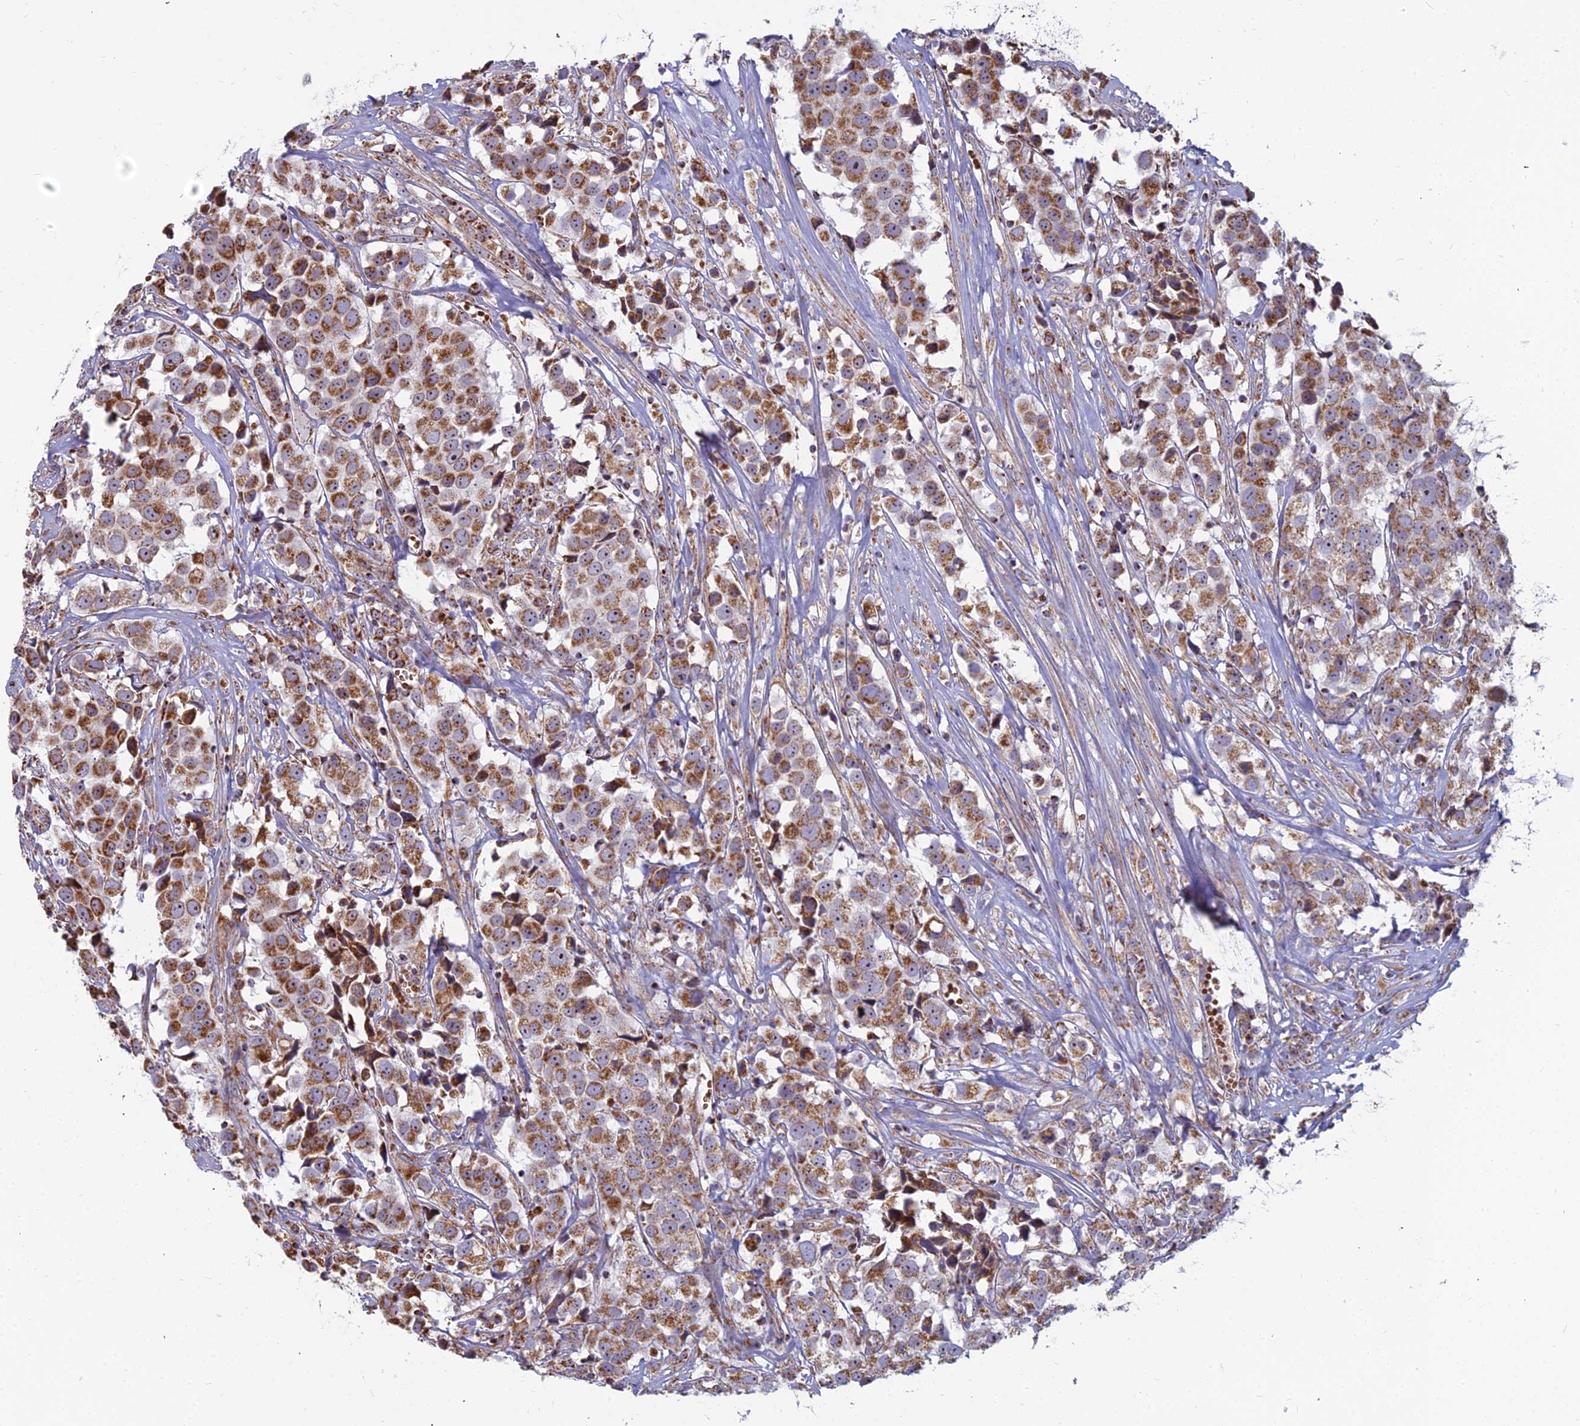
{"staining": {"intensity": "strong", "quantity": ">75%", "location": "cytoplasmic/membranous"}, "tissue": "urothelial cancer", "cell_type": "Tumor cells", "image_type": "cancer", "snomed": [{"axis": "morphology", "description": "Urothelial carcinoma, High grade"}, {"axis": "topography", "description": "Urinary bladder"}], "caption": "Protein staining exhibits strong cytoplasmic/membranous expression in about >75% of tumor cells in high-grade urothelial carcinoma.", "gene": "SLC35F4", "patient": {"sex": "female", "age": 75}}